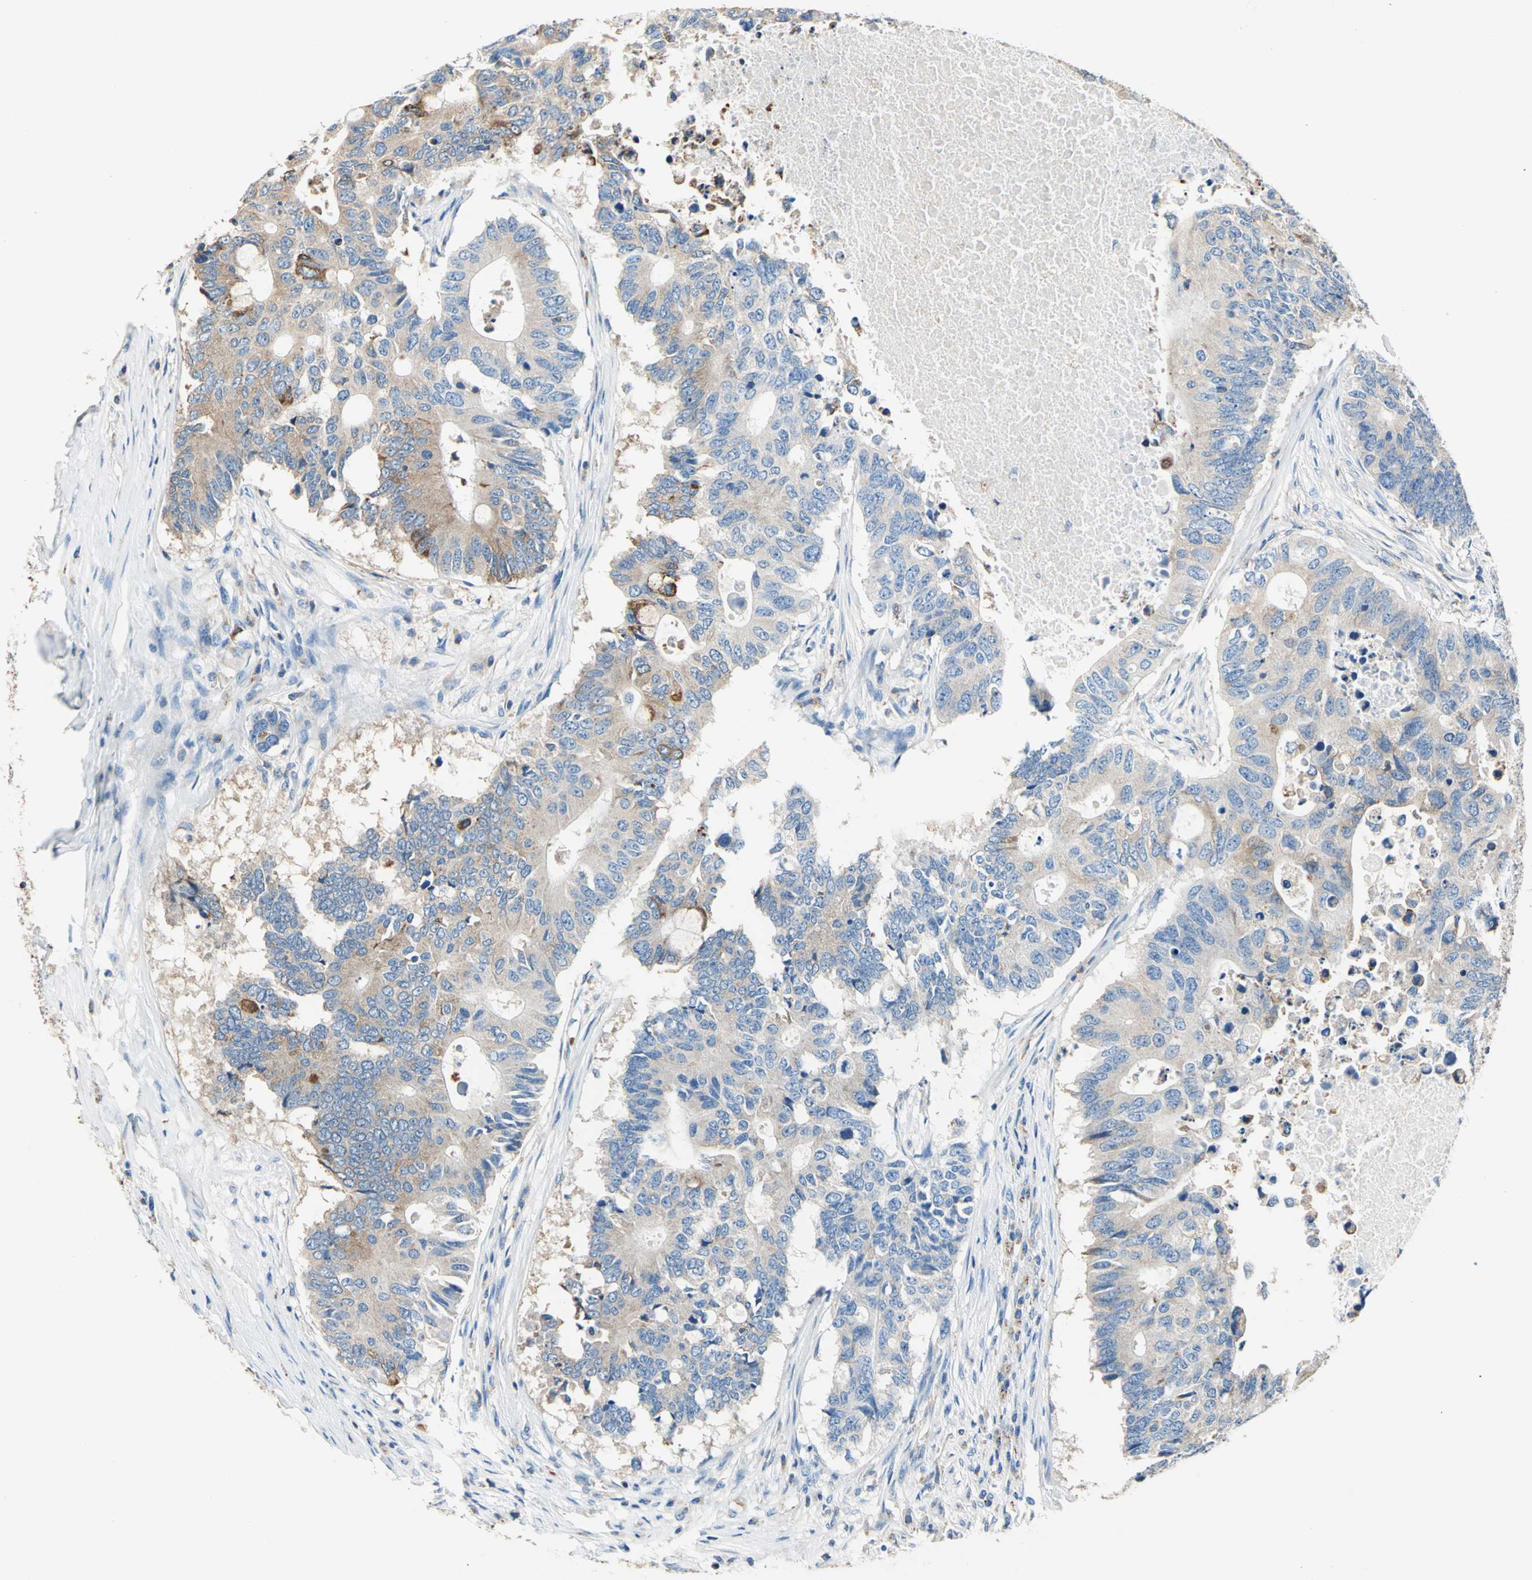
{"staining": {"intensity": "moderate", "quantity": ">75%", "location": "cytoplasmic/membranous"}, "tissue": "colorectal cancer", "cell_type": "Tumor cells", "image_type": "cancer", "snomed": [{"axis": "morphology", "description": "Adenocarcinoma, NOS"}, {"axis": "topography", "description": "Colon"}], "caption": "Protein expression analysis of colorectal adenocarcinoma displays moderate cytoplasmic/membranous staining in approximately >75% of tumor cells.", "gene": "SEPTIN6", "patient": {"sex": "male", "age": 71}}